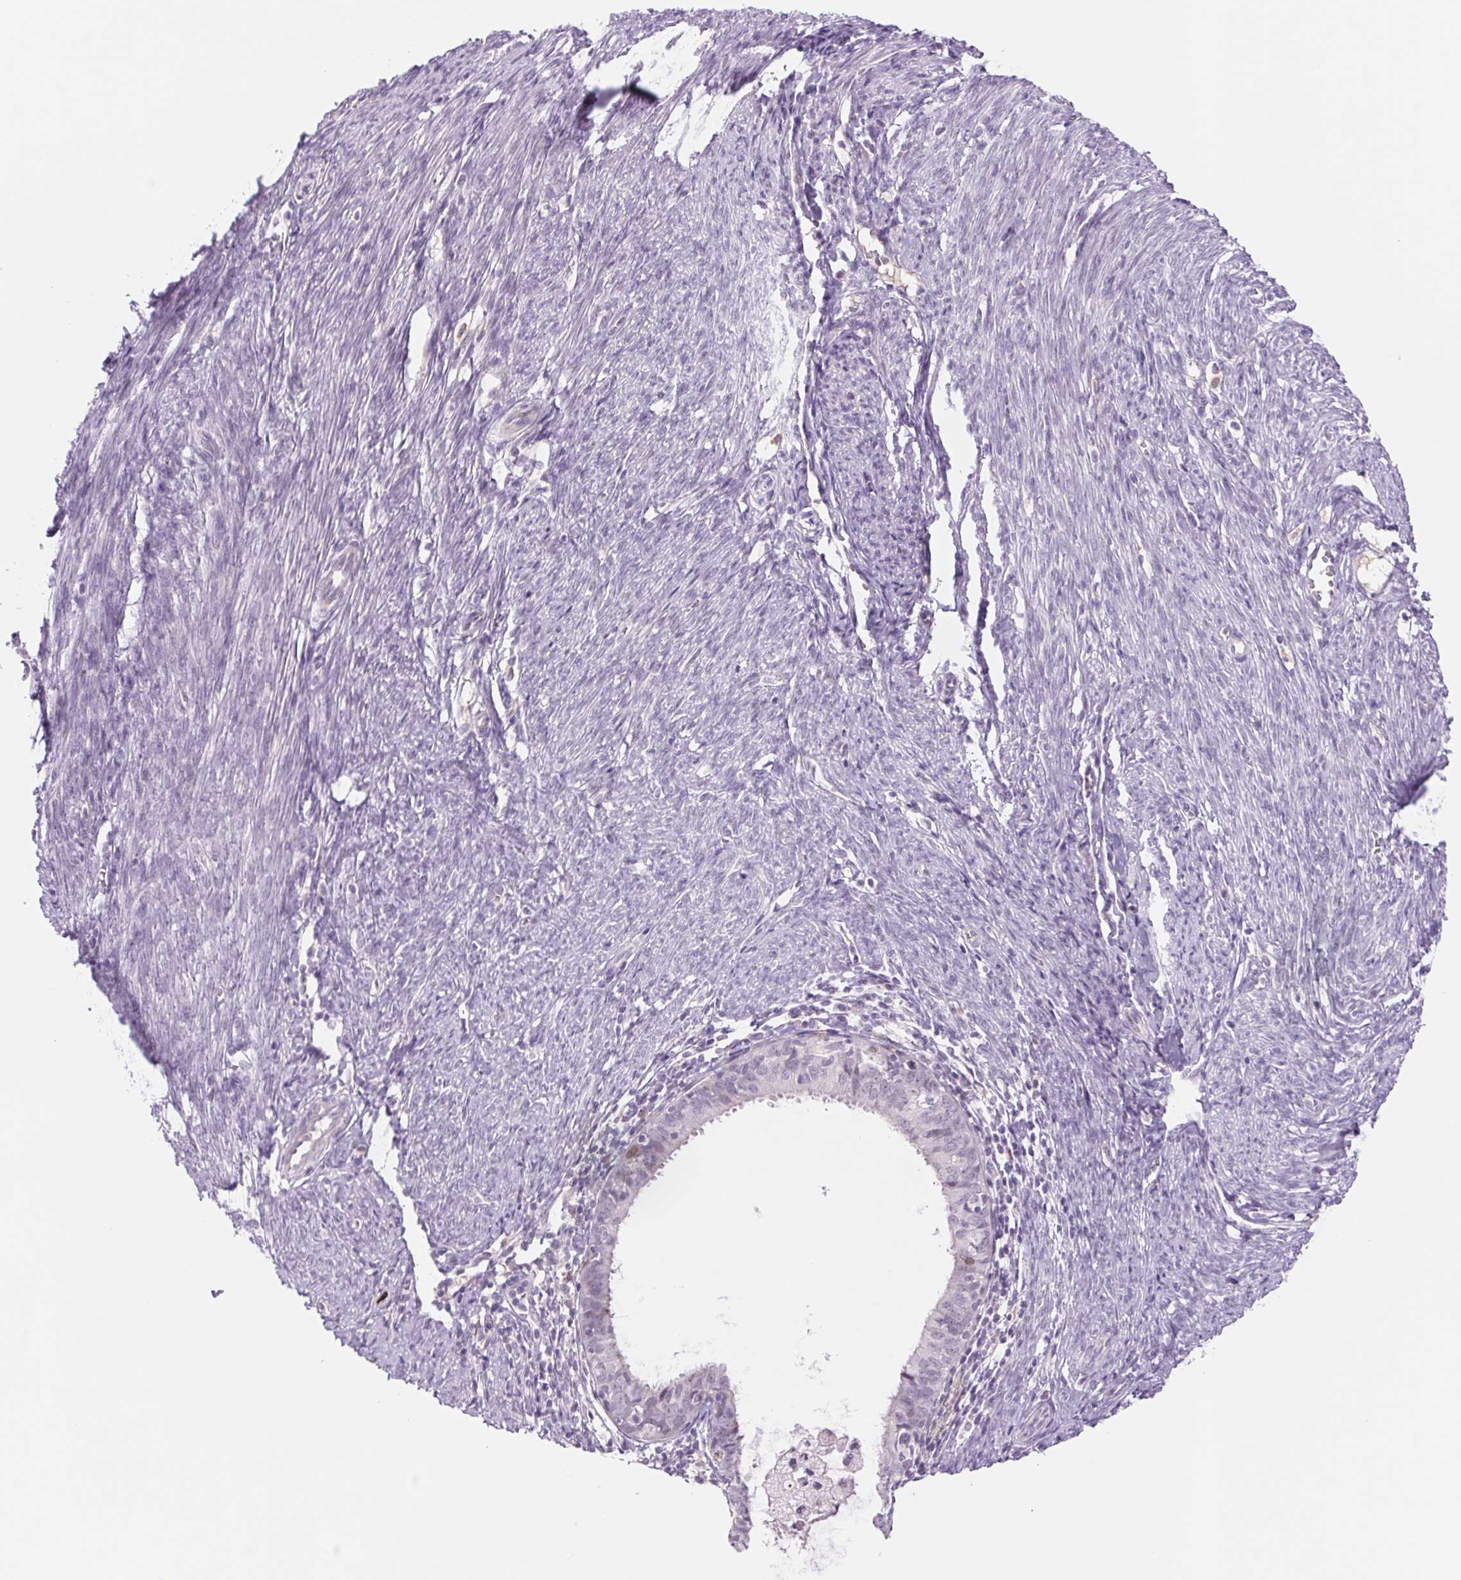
{"staining": {"intensity": "negative", "quantity": "none", "location": "none"}, "tissue": "endometrial cancer", "cell_type": "Tumor cells", "image_type": "cancer", "snomed": [{"axis": "morphology", "description": "Adenocarcinoma, NOS"}, {"axis": "topography", "description": "Endometrium"}], "caption": "Endometrial cancer (adenocarcinoma) stained for a protein using immunohistochemistry reveals no positivity tumor cells.", "gene": "KRT1", "patient": {"sex": "female", "age": 57}}